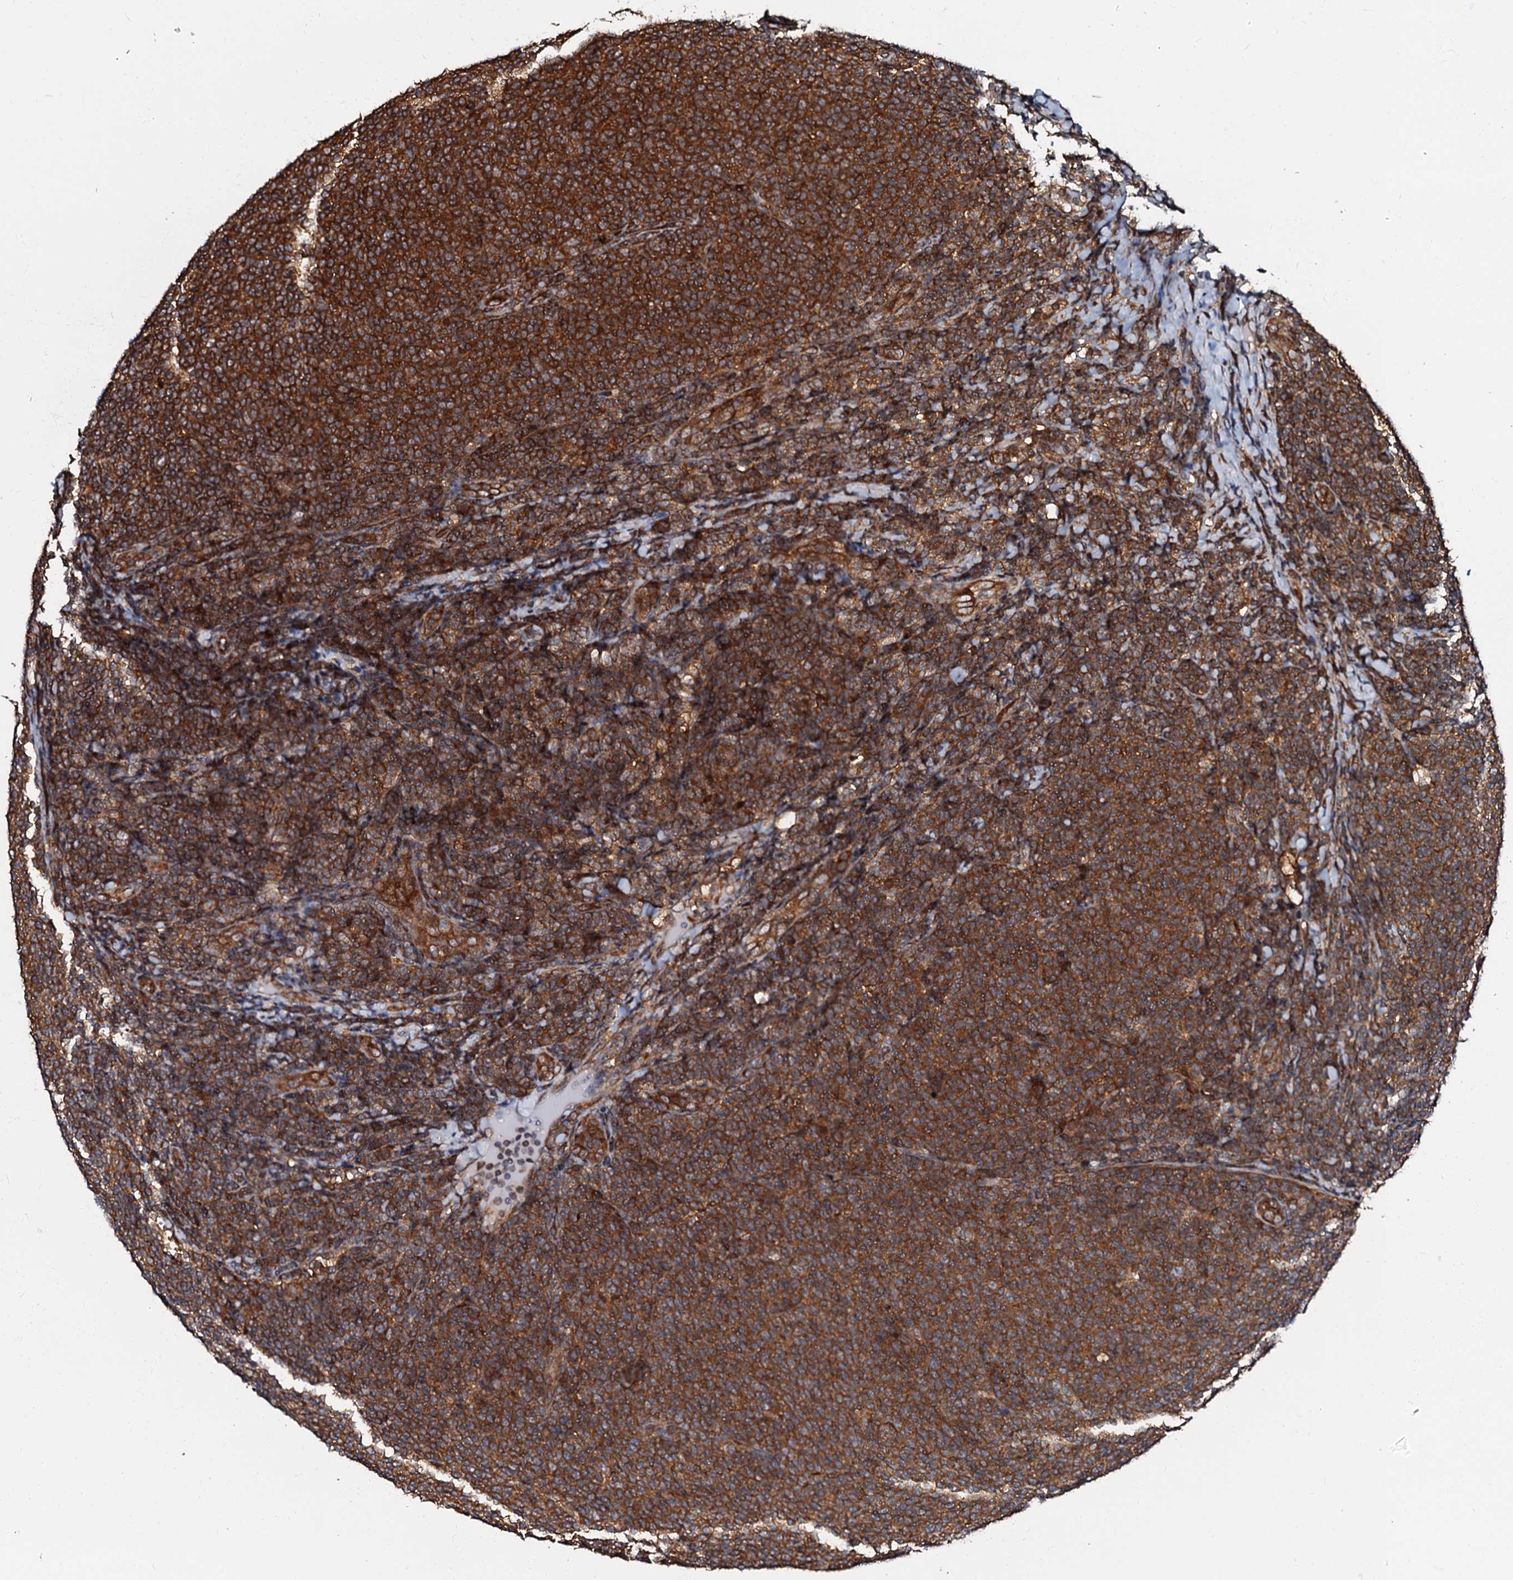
{"staining": {"intensity": "strong", "quantity": ">75%", "location": "cytoplasmic/membranous"}, "tissue": "lymphoma", "cell_type": "Tumor cells", "image_type": "cancer", "snomed": [{"axis": "morphology", "description": "Malignant lymphoma, non-Hodgkin's type, Low grade"}, {"axis": "topography", "description": "Lymph node"}], "caption": "A histopathology image of low-grade malignant lymphoma, non-Hodgkin's type stained for a protein exhibits strong cytoplasmic/membranous brown staining in tumor cells. (Brightfield microscopy of DAB IHC at high magnification).", "gene": "OSBP", "patient": {"sex": "male", "age": 66}}